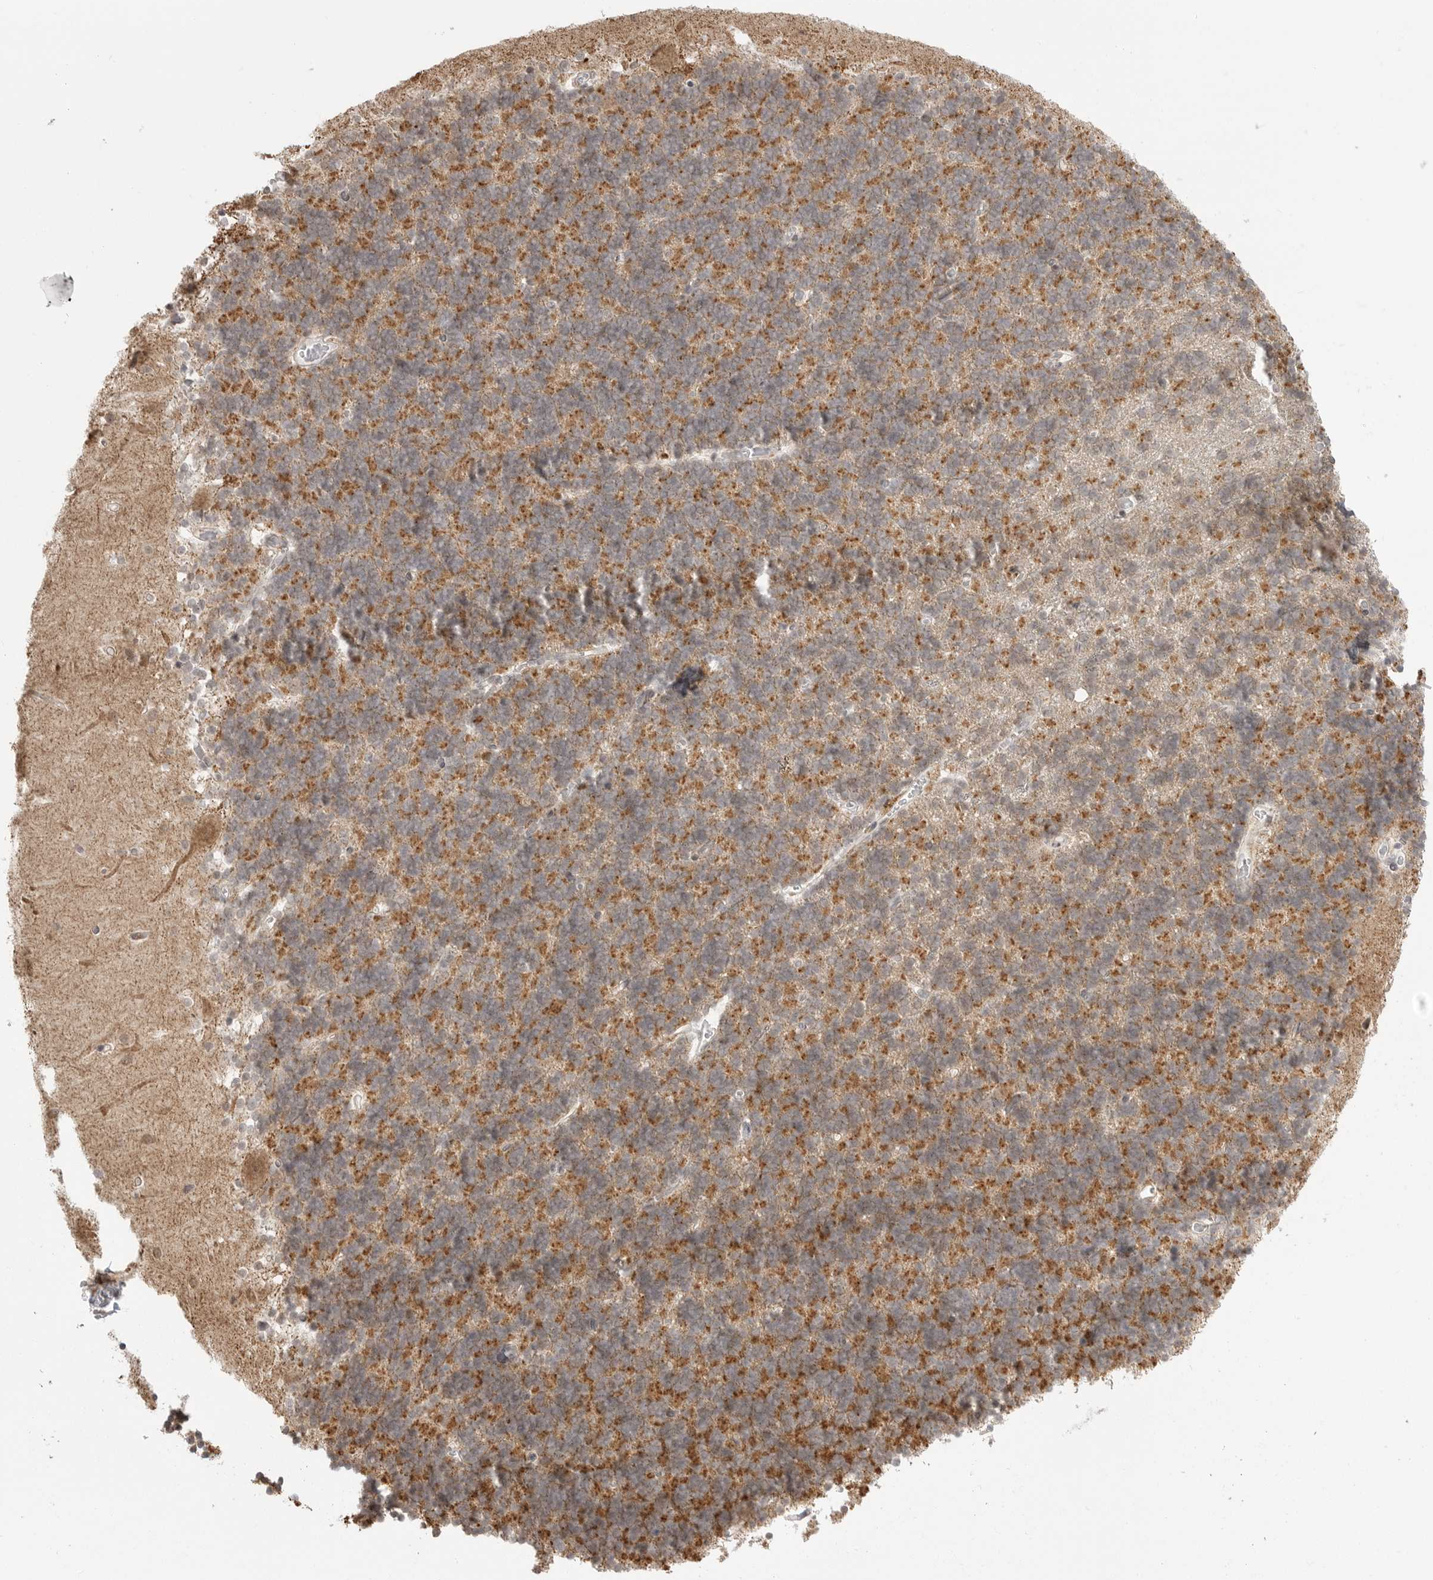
{"staining": {"intensity": "moderate", "quantity": "<25%", "location": "cytoplasmic/membranous"}, "tissue": "cerebellum", "cell_type": "Cells in granular layer", "image_type": "normal", "snomed": [{"axis": "morphology", "description": "Normal tissue, NOS"}, {"axis": "topography", "description": "Cerebellum"}], "caption": "Protein analysis of benign cerebellum demonstrates moderate cytoplasmic/membranous expression in approximately <25% of cells in granular layer.", "gene": "KALRN", "patient": {"sex": "male", "age": 37}}